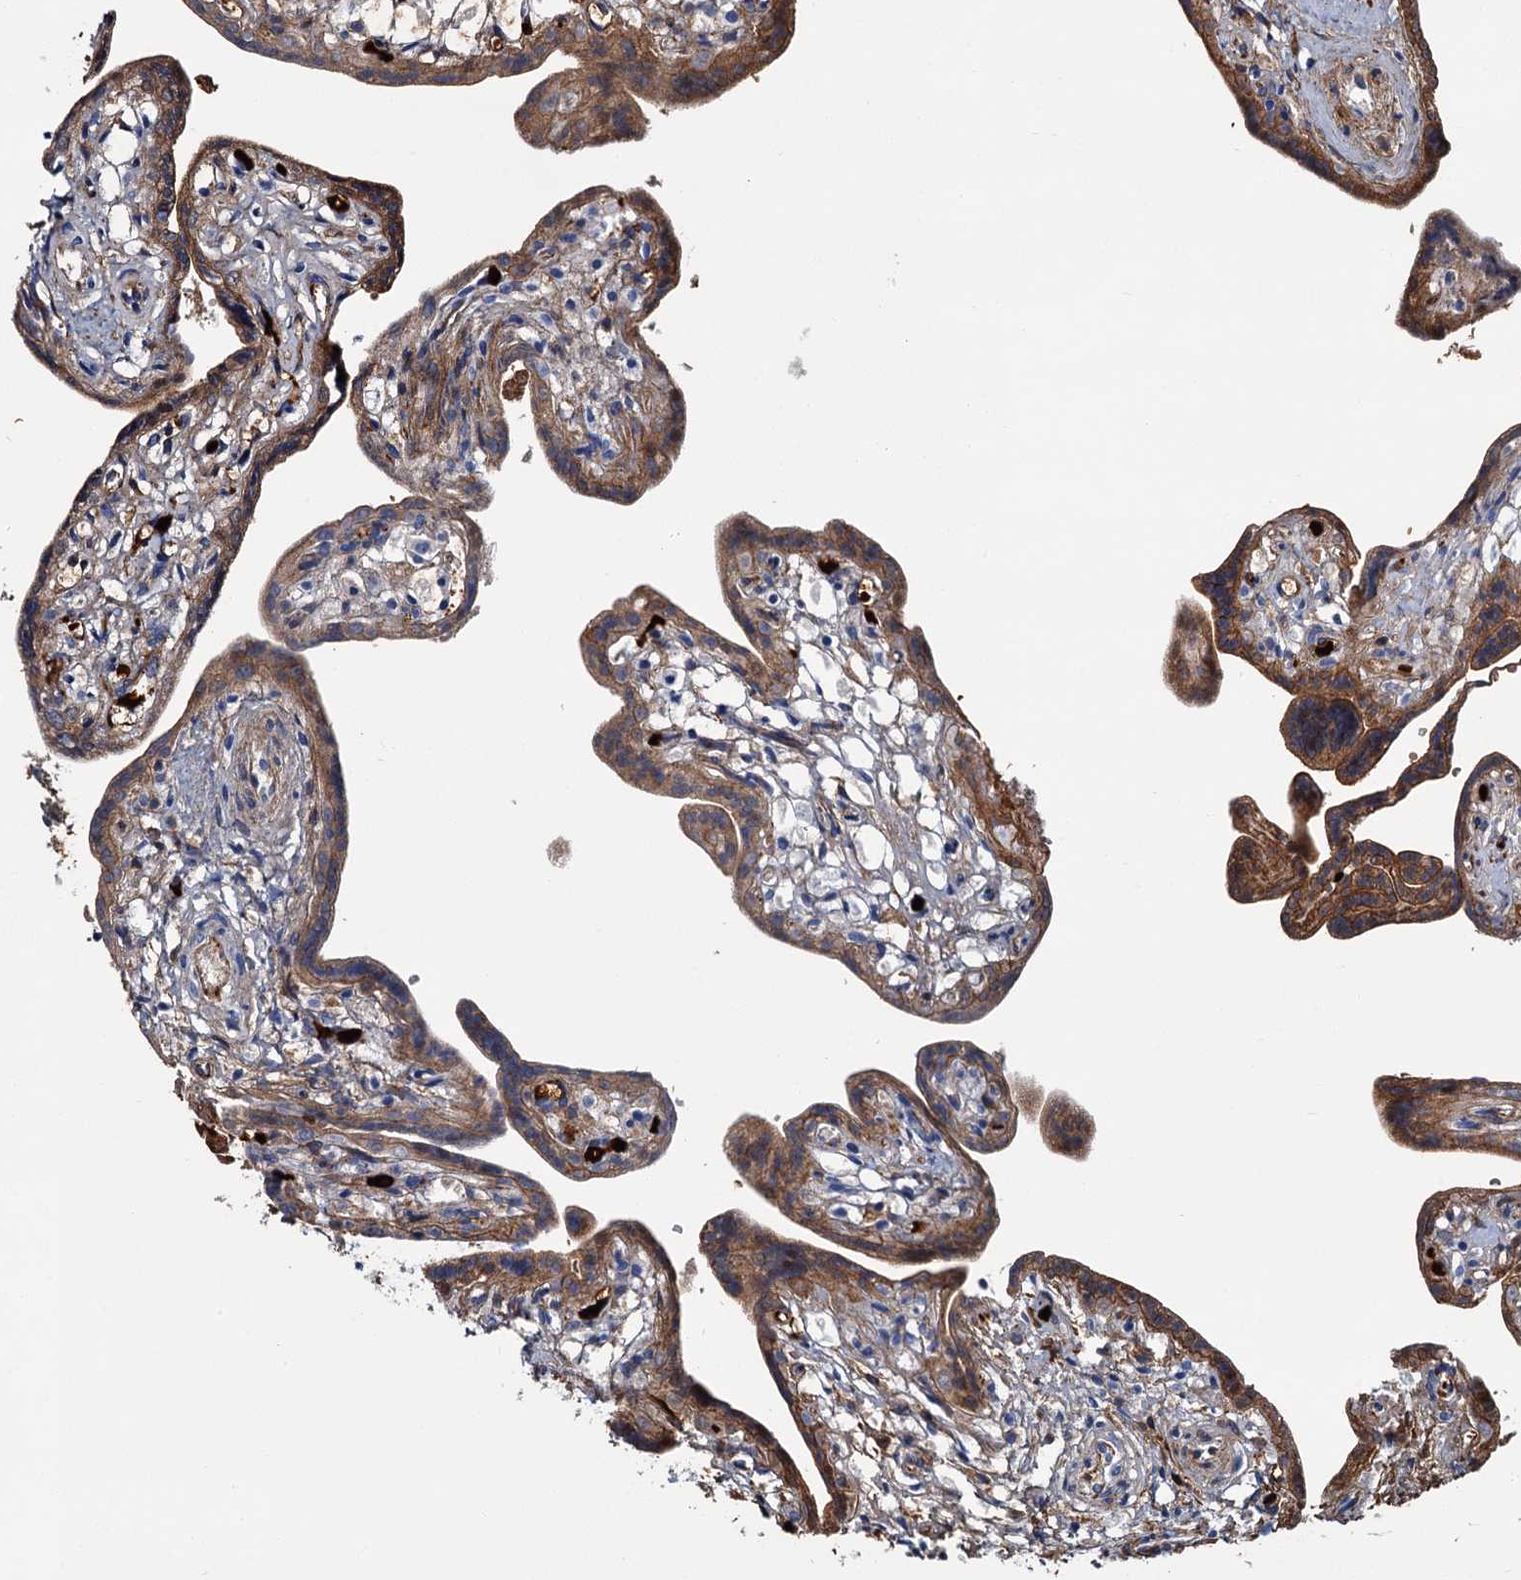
{"staining": {"intensity": "moderate", "quantity": "<25%", "location": "cytoplasmic/membranous"}, "tissue": "placenta", "cell_type": "Trophoblastic cells", "image_type": "normal", "snomed": [{"axis": "morphology", "description": "Normal tissue, NOS"}, {"axis": "topography", "description": "Placenta"}], "caption": "A brown stain labels moderate cytoplasmic/membranous staining of a protein in trophoblastic cells of benign human placenta. The staining was performed using DAB to visualize the protein expression in brown, while the nuclei were stained in blue with hematoxylin (Magnification: 20x).", "gene": "ATG2A", "patient": {"sex": "female", "age": 37}}